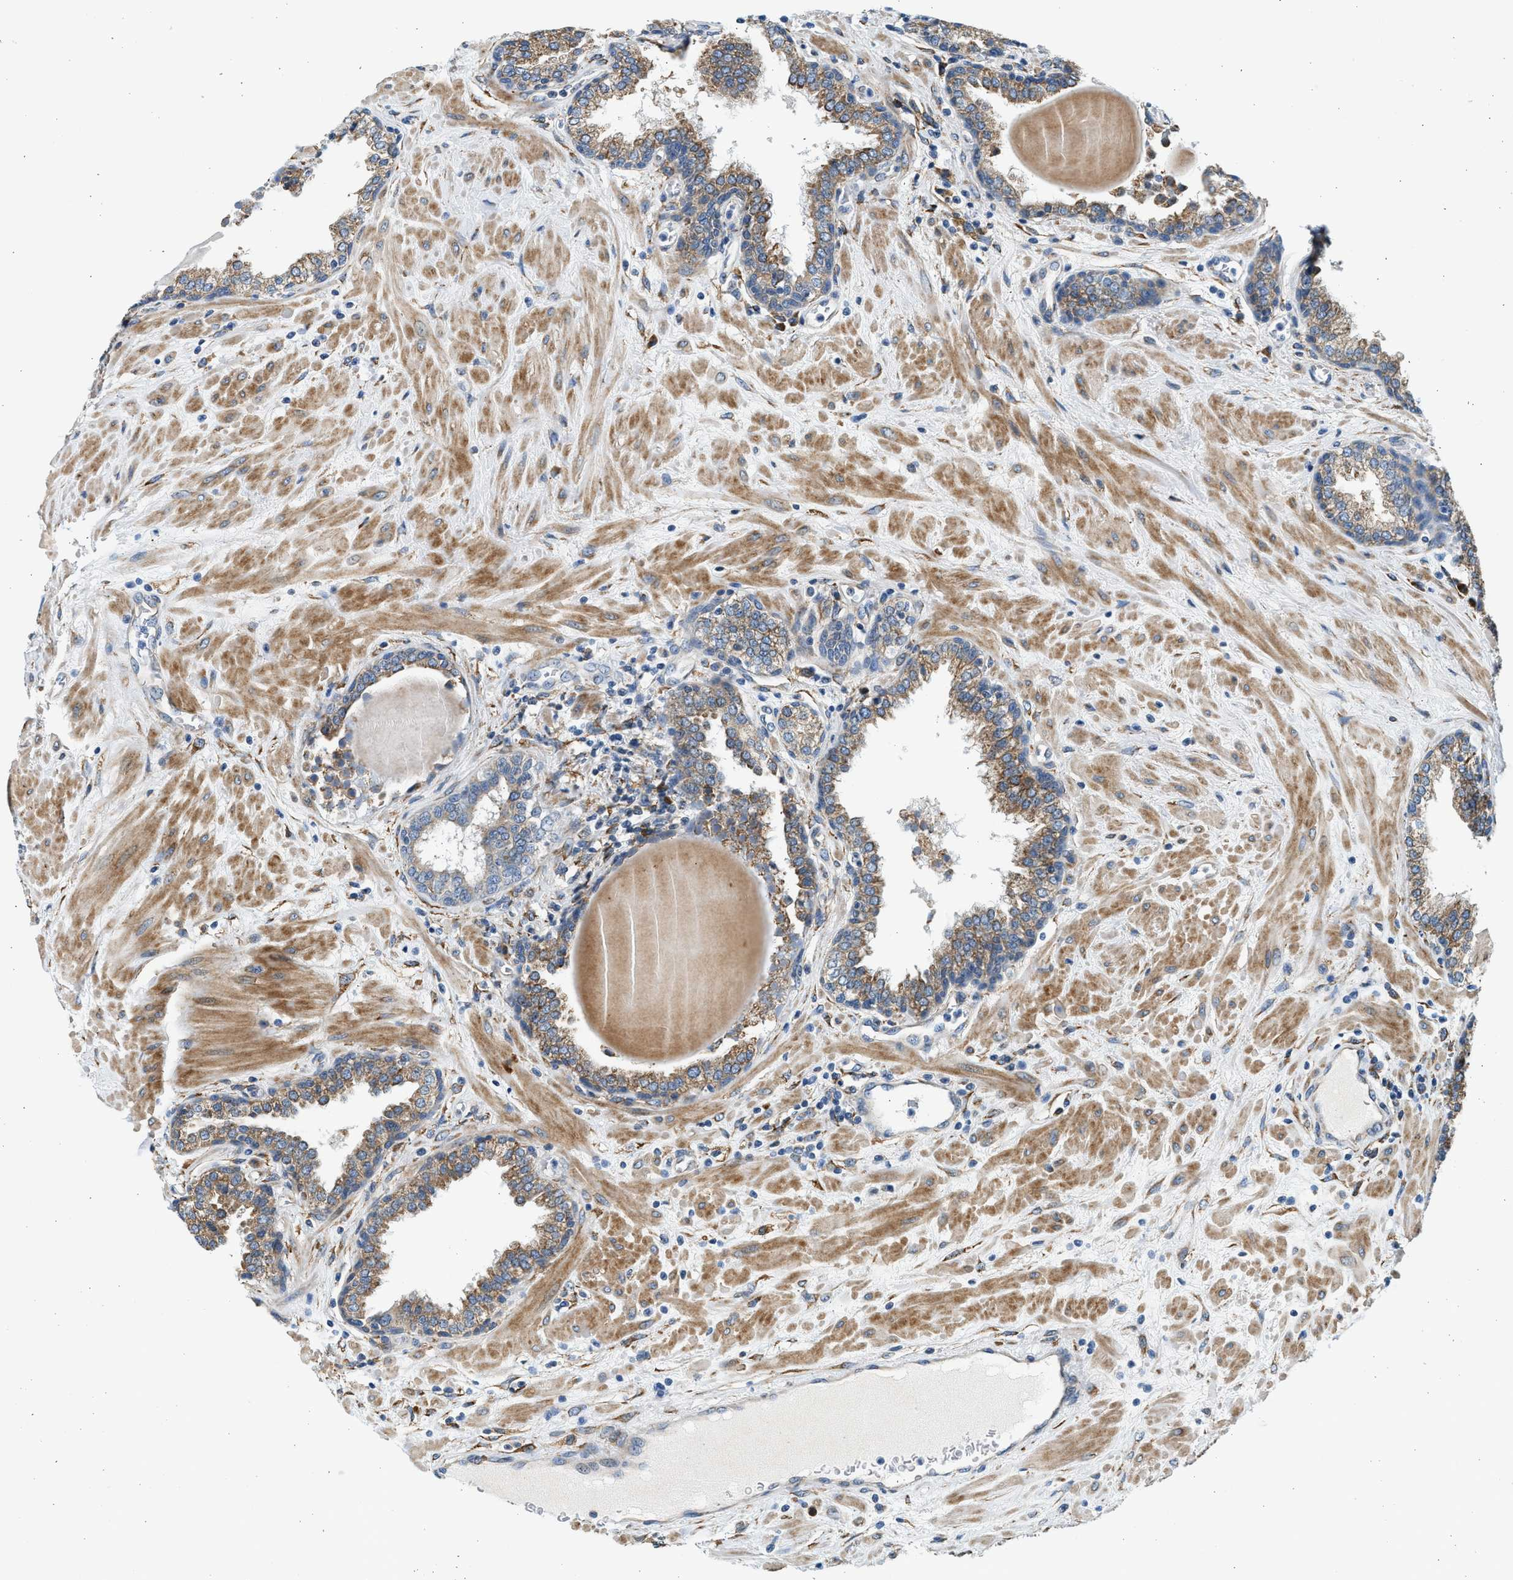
{"staining": {"intensity": "moderate", "quantity": "25%-75%", "location": "cytoplasmic/membranous"}, "tissue": "prostate", "cell_type": "Glandular cells", "image_type": "normal", "snomed": [{"axis": "morphology", "description": "Normal tissue, NOS"}, {"axis": "topography", "description": "Prostate"}], "caption": "Brown immunohistochemical staining in normal prostate shows moderate cytoplasmic/membranous expression in about 25%-75% of glandular cells. (DAB IHC with brightfield microscopy, high magnification).", "gene": "CNTN6", "patient": {"sex": "male", "age": 51}}